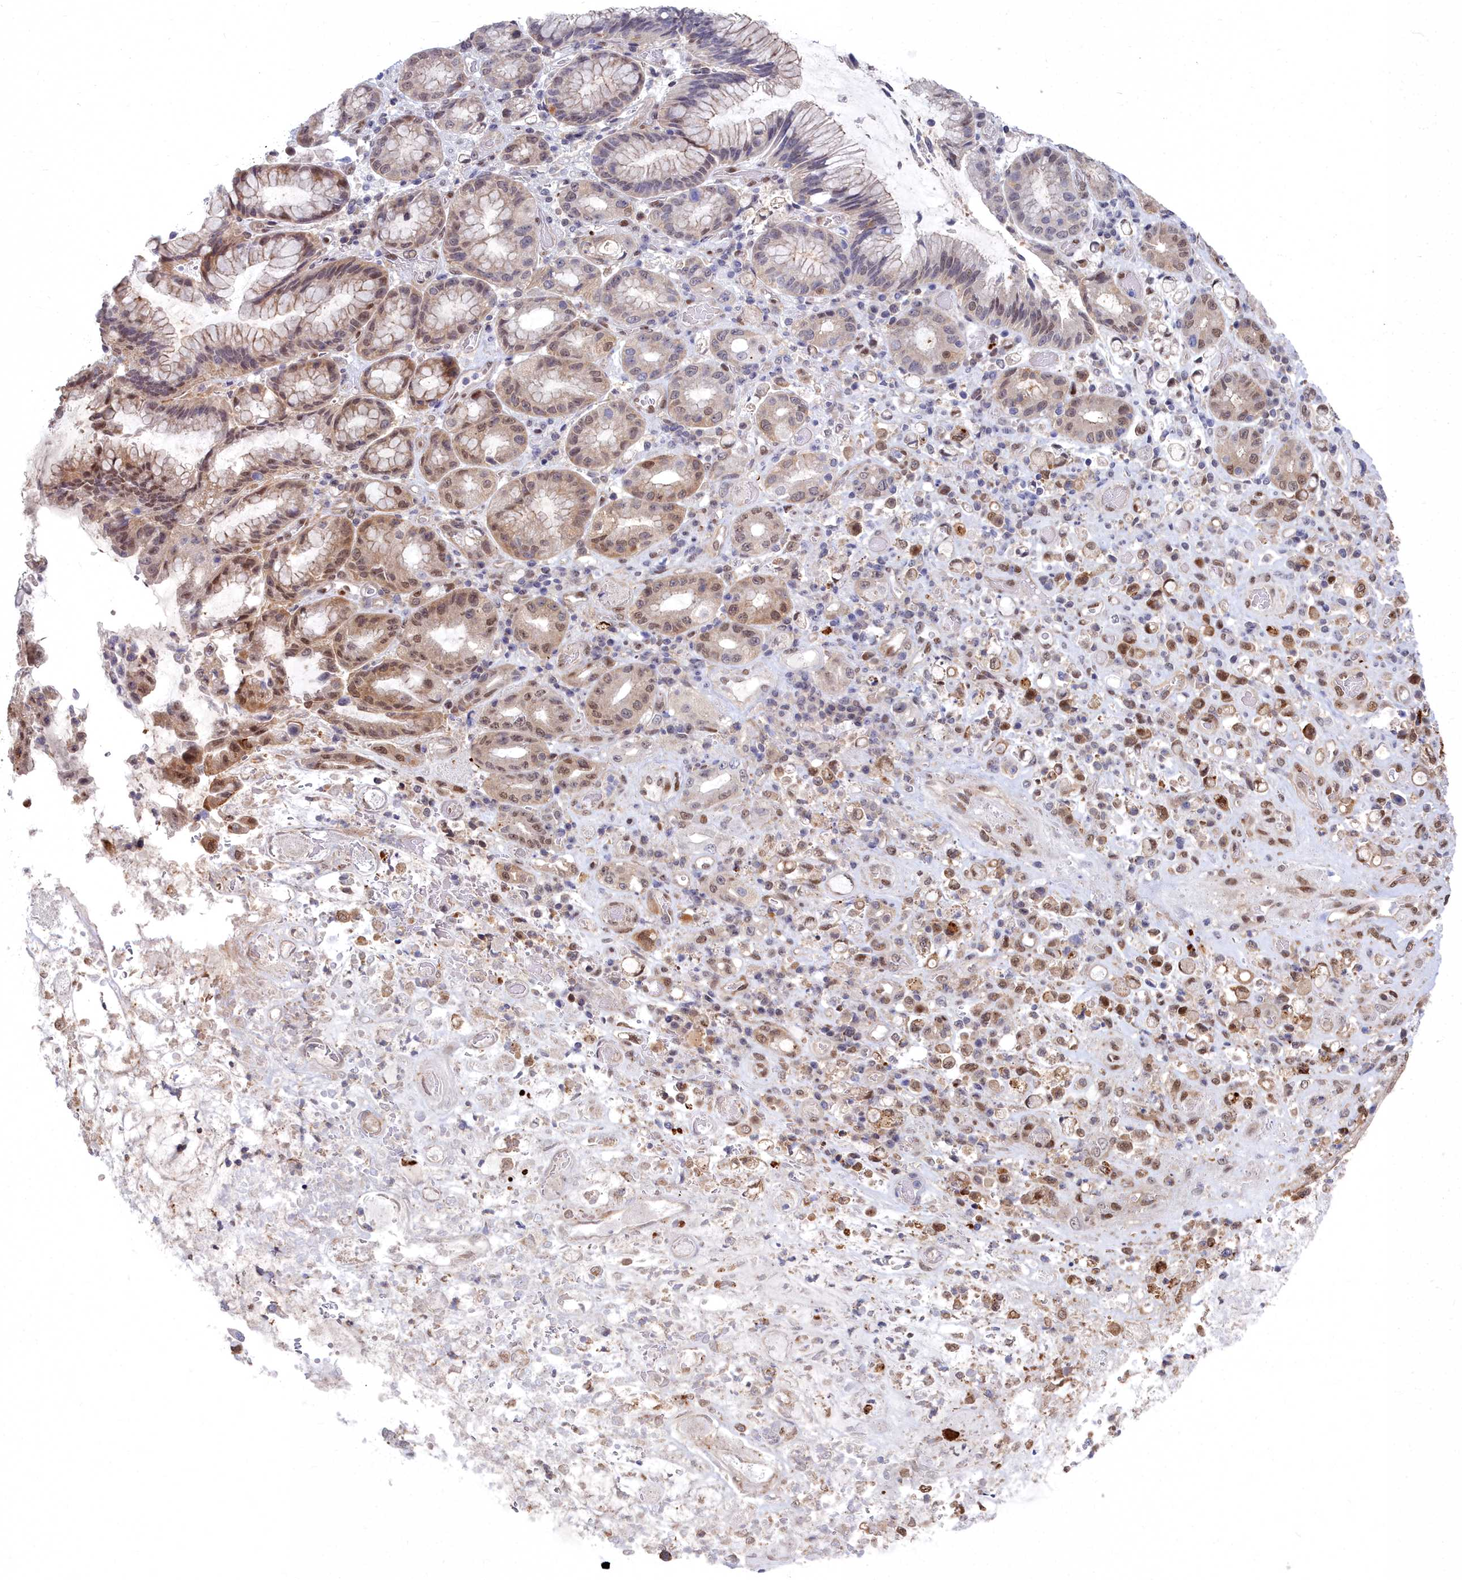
{"staining": {"intensity": "moderate", "quantity": ">75%", "location": "nuclear"}, "tissue": "stomach cancer", "cell_type": "Tumor cells", "image_type": "cancer", "snomed": [{"axis": "morphology", "description": "Normal tissue, NOS"}, {"axis": "morphology", "description": "Adenocarcinoma, NOS"}, {"axis": "topography", "description": "Stomach"}], "caption": "This image exhibits IHC staining of stomach cancer (adenocarcinoma), with medium moderate nuclear positivity in approximately >75% of tumor cells.", "gene": "RPS27A", "patient": {"sex": "female", "age": 79}}